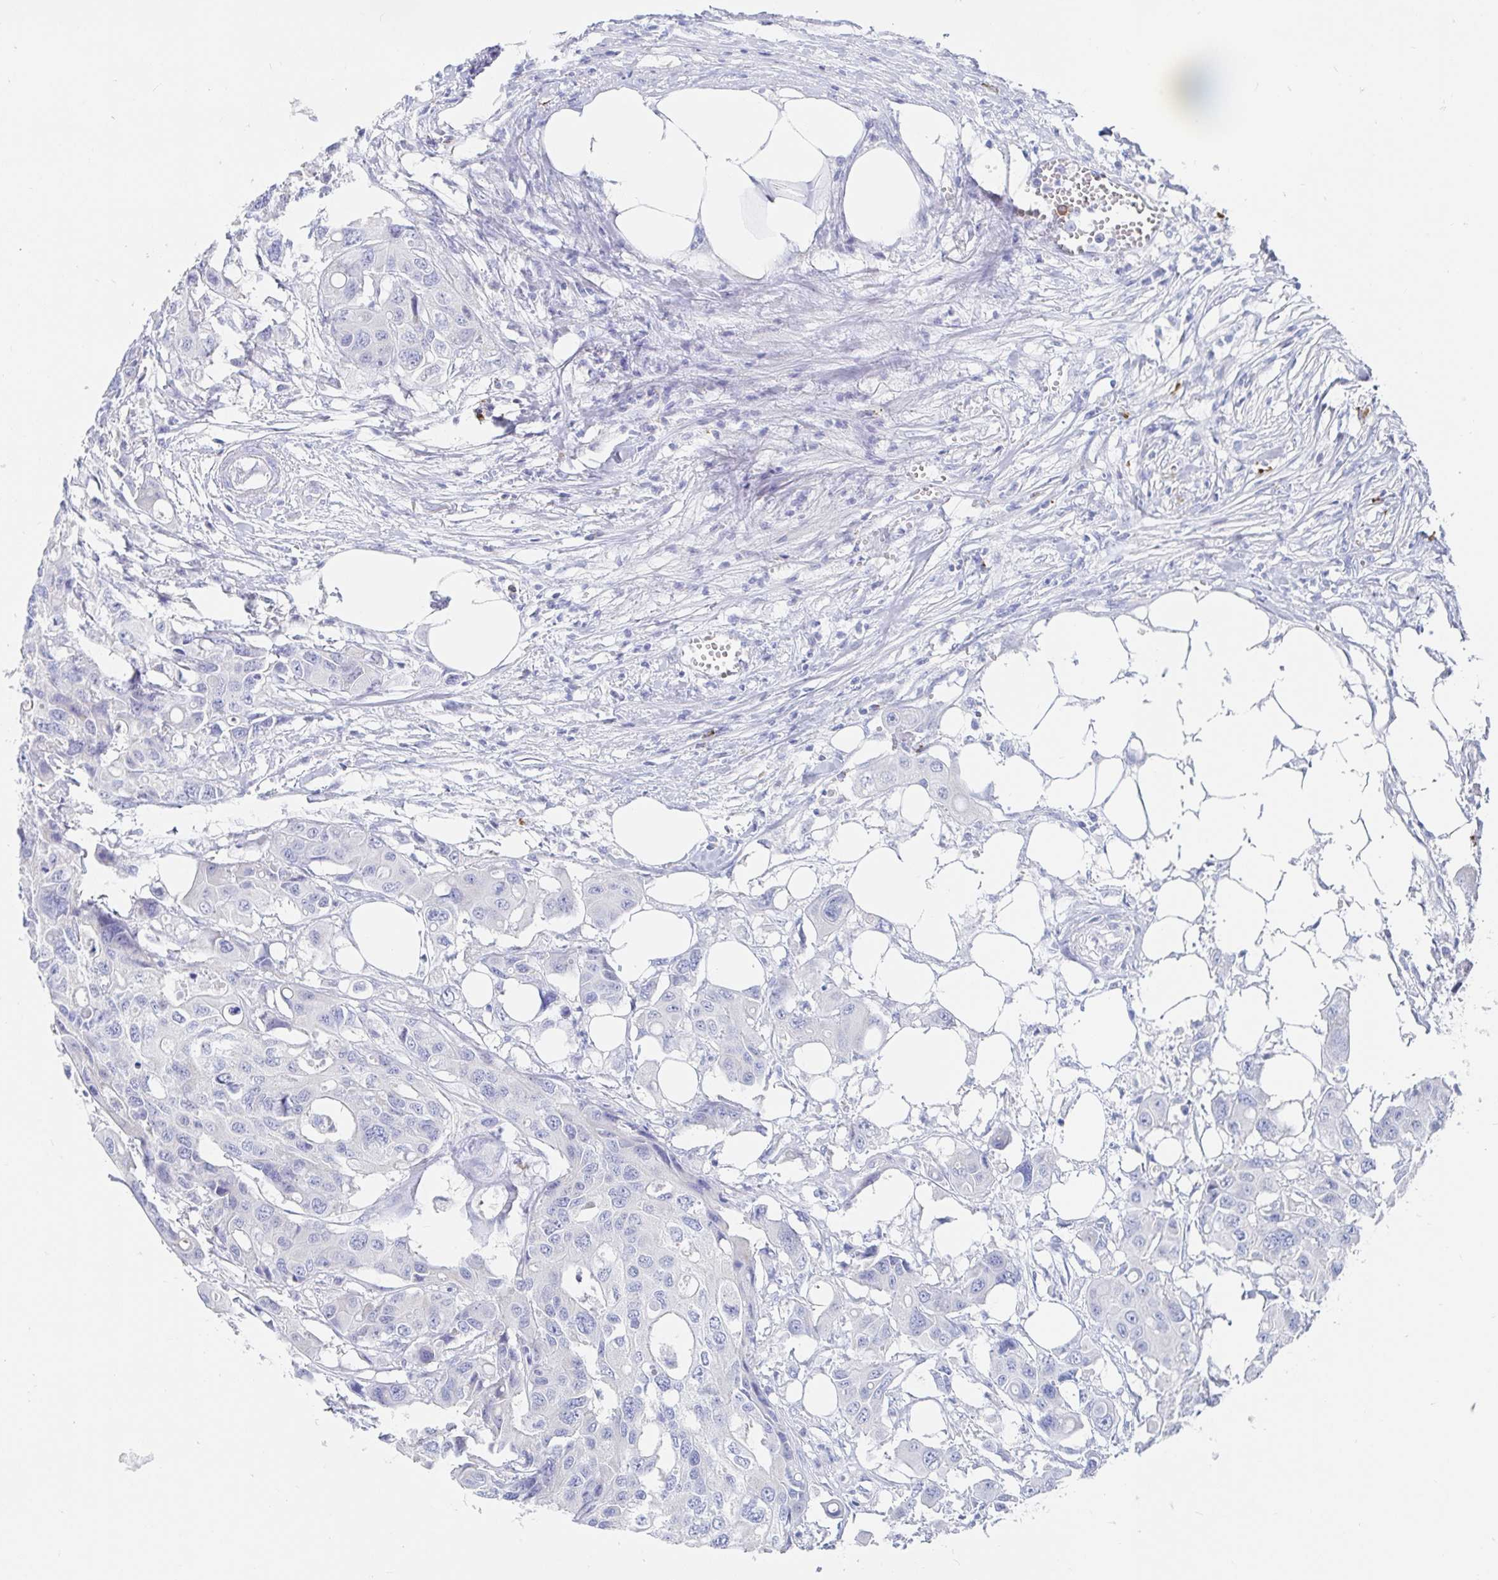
{"staining": {"intensity": "negative", "quantity": "none", "location": "none"}, "tissue": "colorectal cancer", "cell_type": "Tumor cells", "image_type": "cancer", "snomed": [{"axis": "morphology", "description": "Adenocarcinoma, NOS"}, {"axis": "topography", "description": "Colon"}], "caption": "A high-resolution histopathology image shows IHC staining of colorectal adenocarcinoma, which shows no significant staining in tumor cells. (Stains: DAB immunohistochemistry with hematoxylin counter stain, Microscopy: brightfield microscopy at high magnification).", "gene": "PACSIN1", "patient": {"sex": "male", "age": 77}}